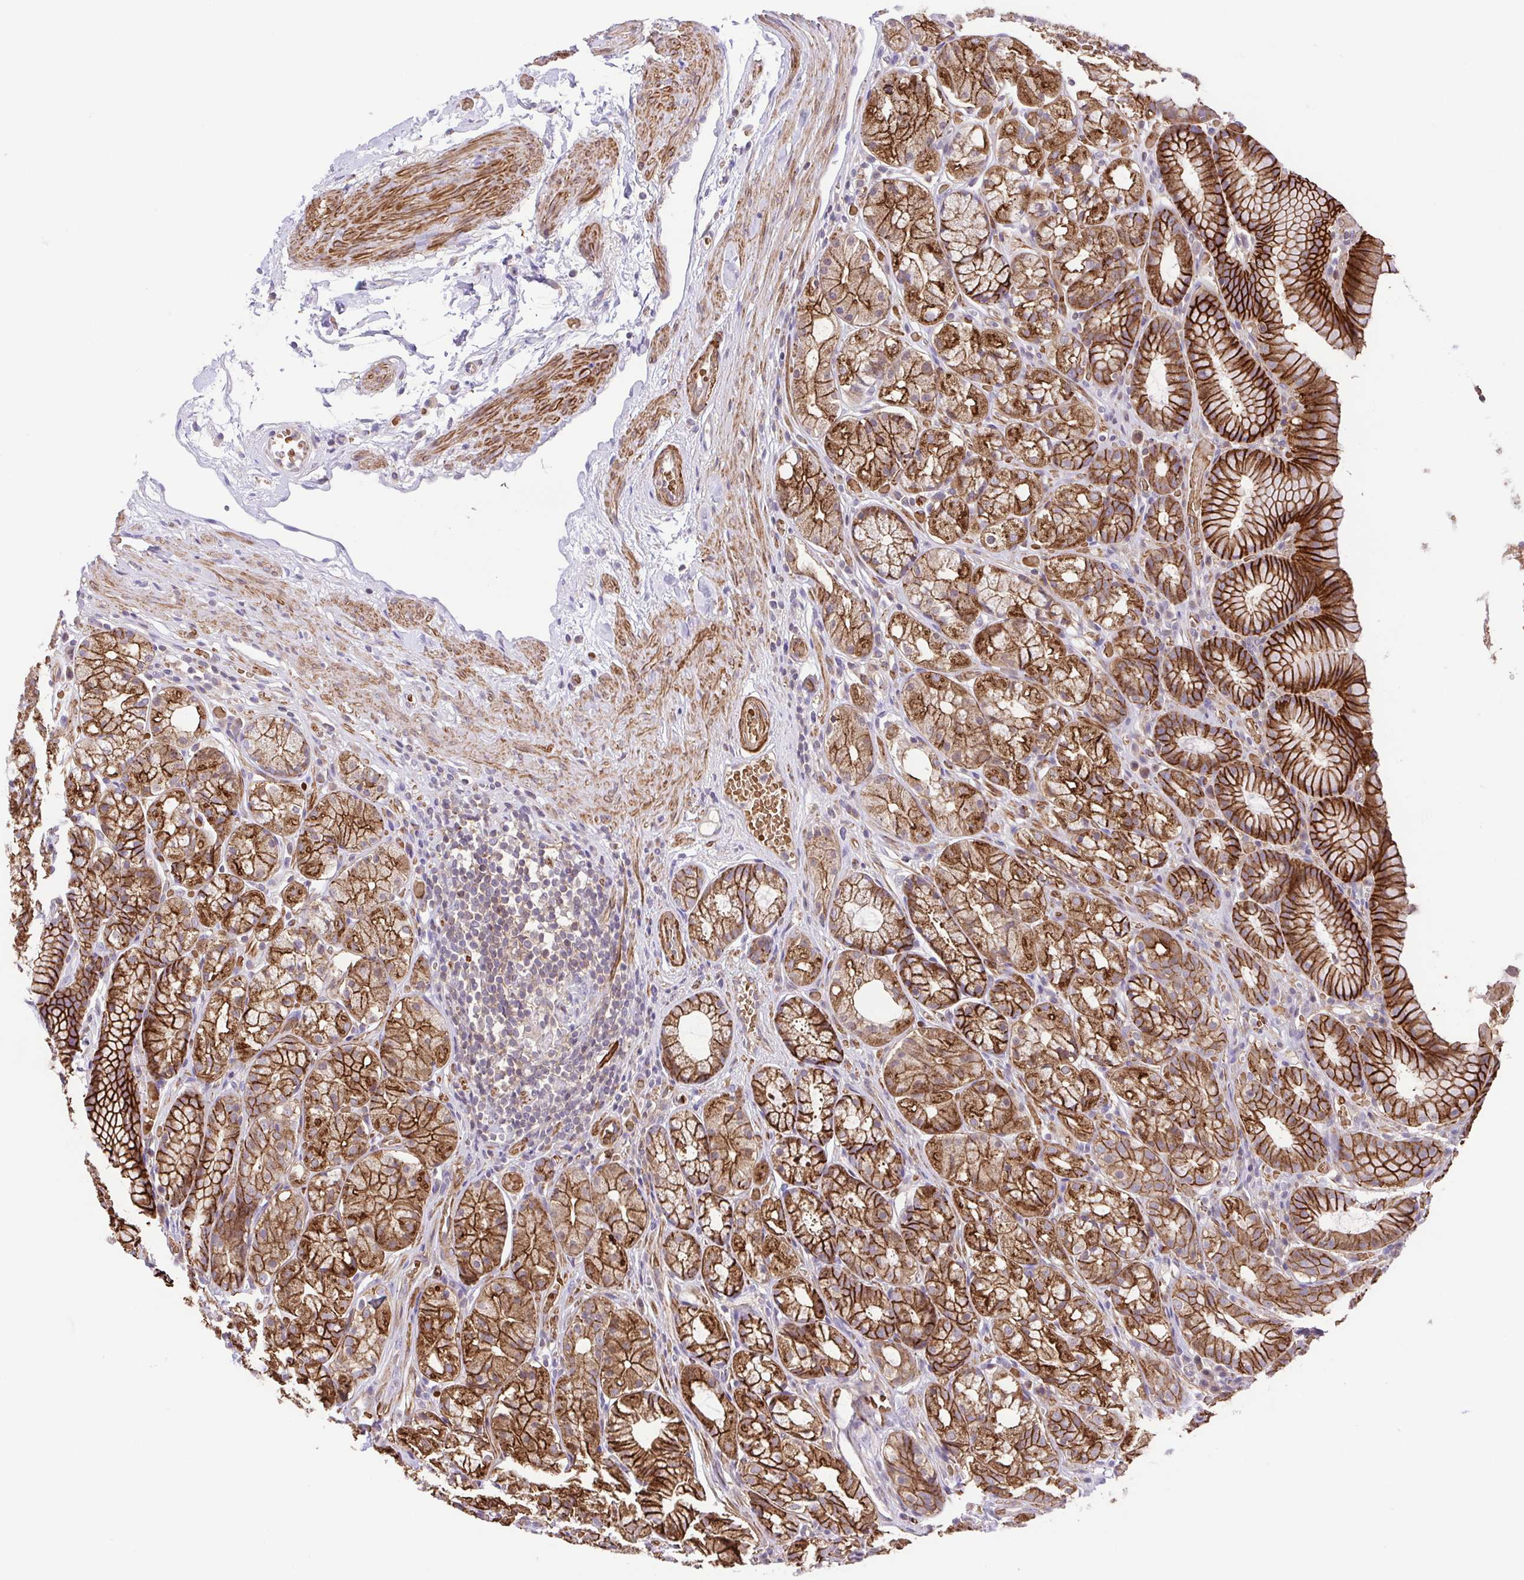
{"staining": {"intensity": "strong", "quantity": ">75%", "location": "cytoplasmic/membranous"}, "tissue": "stomach", "cell_type": "Glandular cells", "image_type": "normal", "snomed": [{"axis": "morphology", "description": "Normal tissue, NOS"}, {"axis": "topography", "description": "Stomach"}], "caption": "Immunohistochemistry (IHC) of unremarkable stomach reveals high levels of strong cytoplasmic/membranous staining in about >75% of glandular cells. The staining is performed using DAB brown chromogen to label protein expression. The nuclei are counter-stained blue using hematoxylin.", "gene": "IDE", "patient": {"sex": "male", "age": 70}}